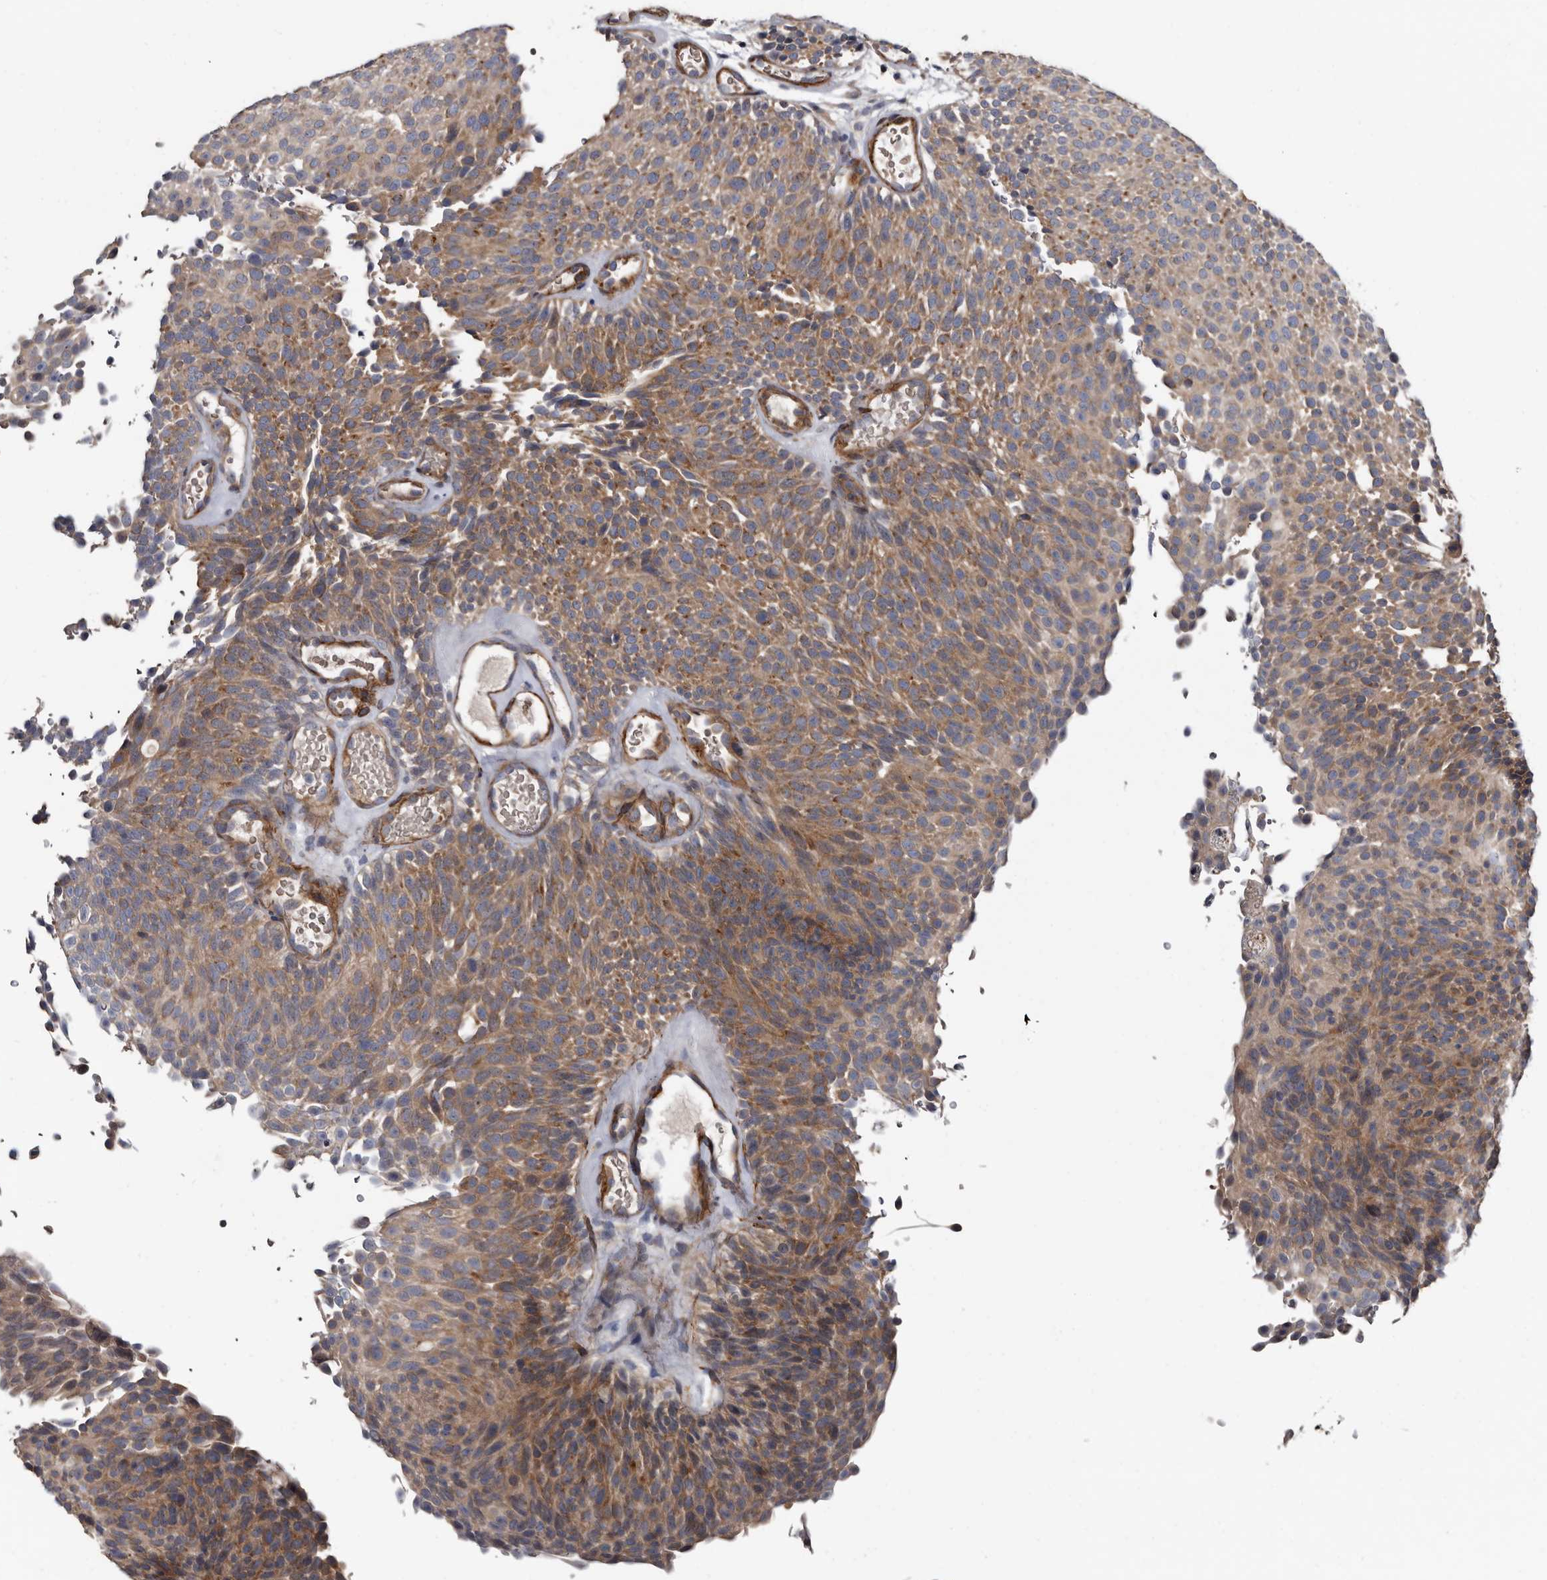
{"staining": {"intensity": "weak", "quantity": ">75%", "location": "cytoplasmic/membranous"}, "tissue": "urothelial cancer", "cell_type": "Tumor cells", "image_type": "cancer", "snomed": [{"axis": "morphology", "description": "Urothelial carcinoma, Low grade"}, {"axis": "topography", "description": "Urinary bladder"}], "caption": "The photomicrograph displays immunohistochemical staining of urothelial cancer. There is weak cytoplasmic/membranous staining is present in approximately >75% of tumor cells. The protein is shown in brown color, while the nuclei are stained blue.", "gene": "IARS1", "patient": {"sex": "male", "age": 78}}